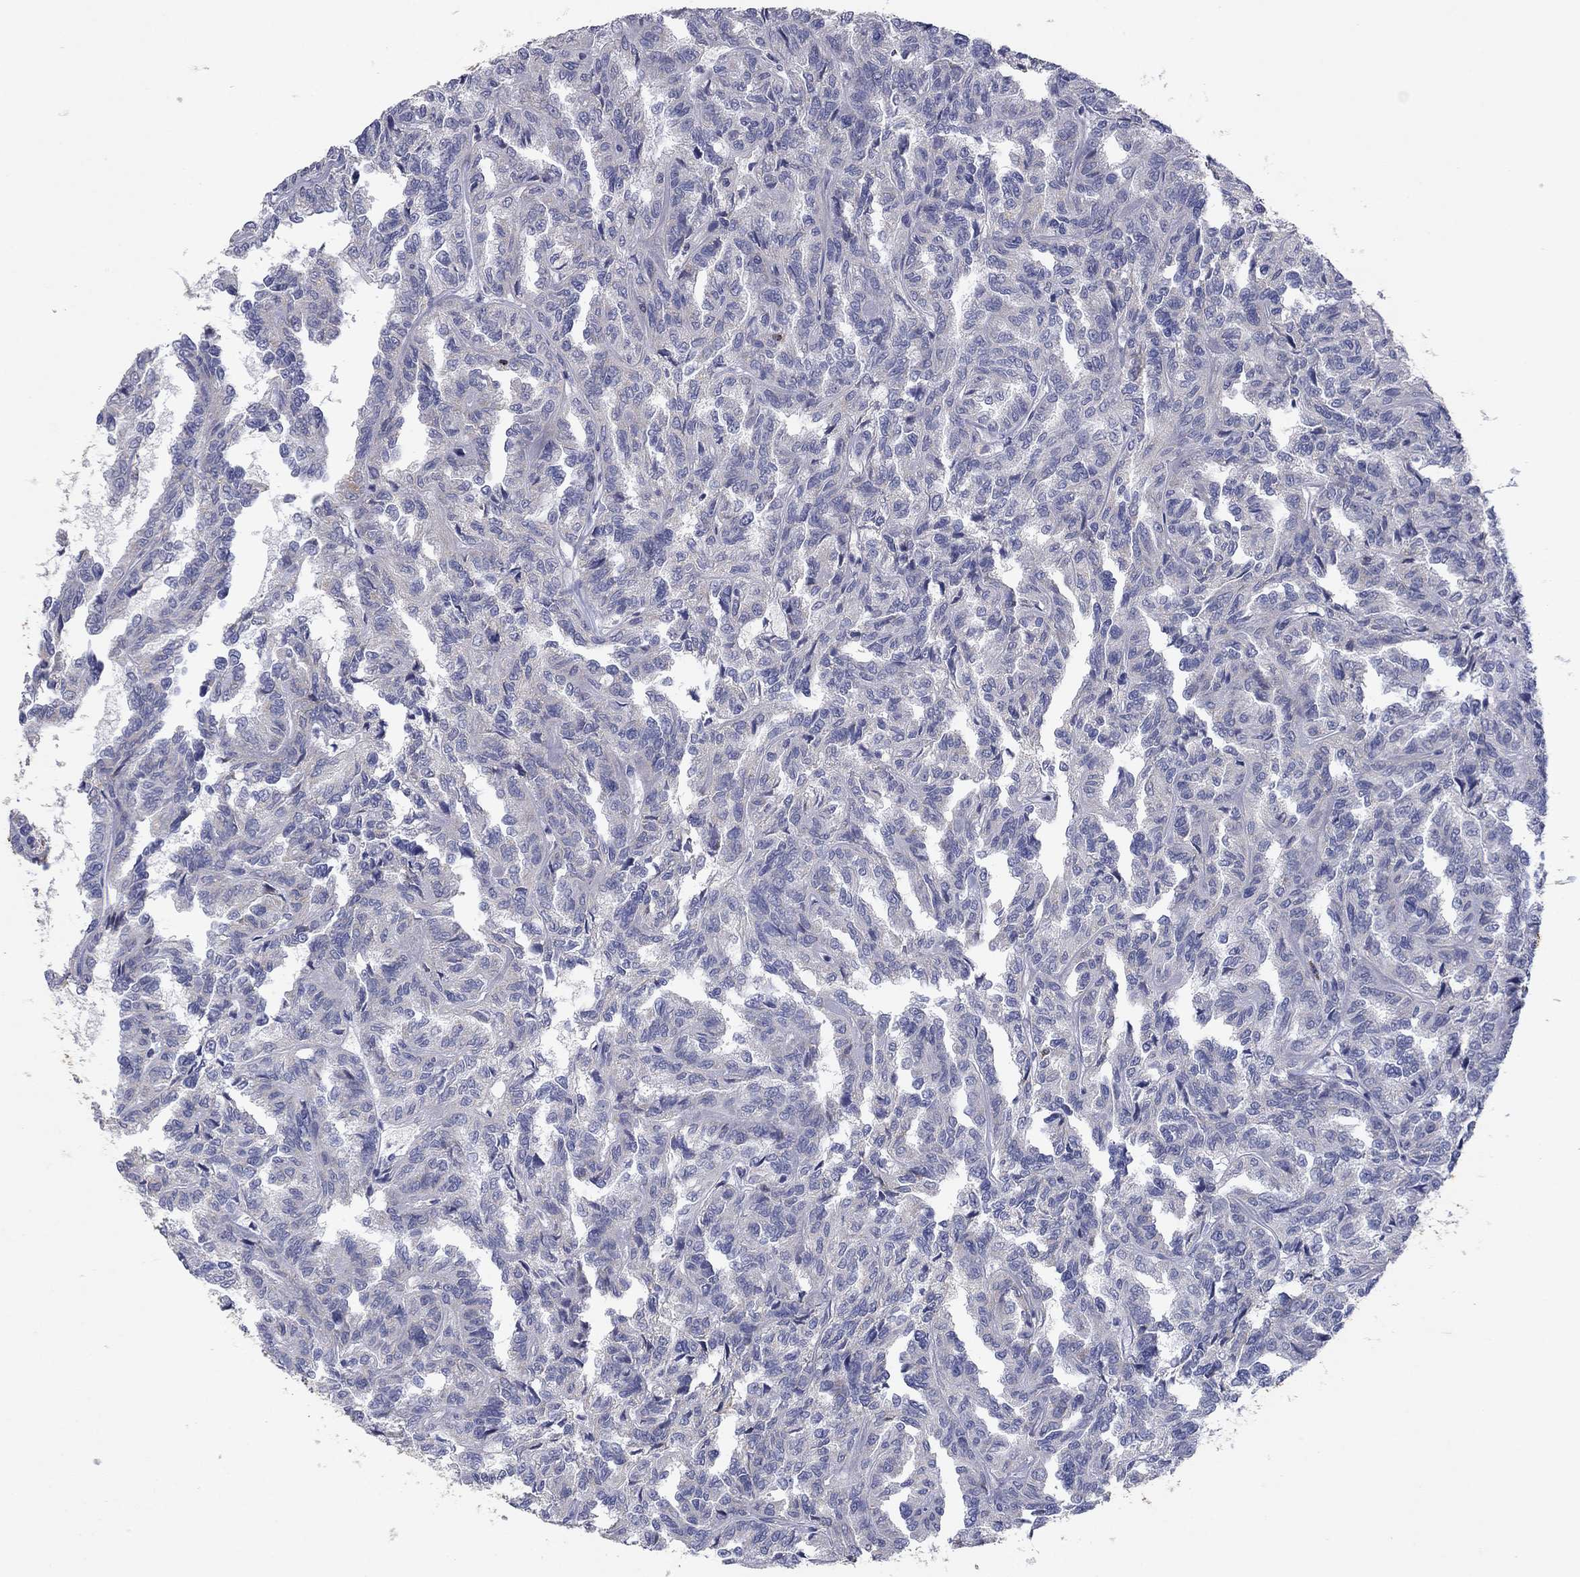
{"staining": {"intensity": "negative", "quantity": "none", "location": "none"}, "tissue": "renal cancer", "cell_type": "Tumor cells", "image_type": "cancer", "snomed": [{"axis": "morphology", "description": "Adenocarcinoma, NOS"}, {"axis": "topography", "description": "Kidney"}], "caption": "Immunohistochemical staining of human renal cancer (adenocarcinoma) displays no significant expression in tumor cells.", "gene": "PTGDS", "patient": {"sex": "male", "age": 79}}